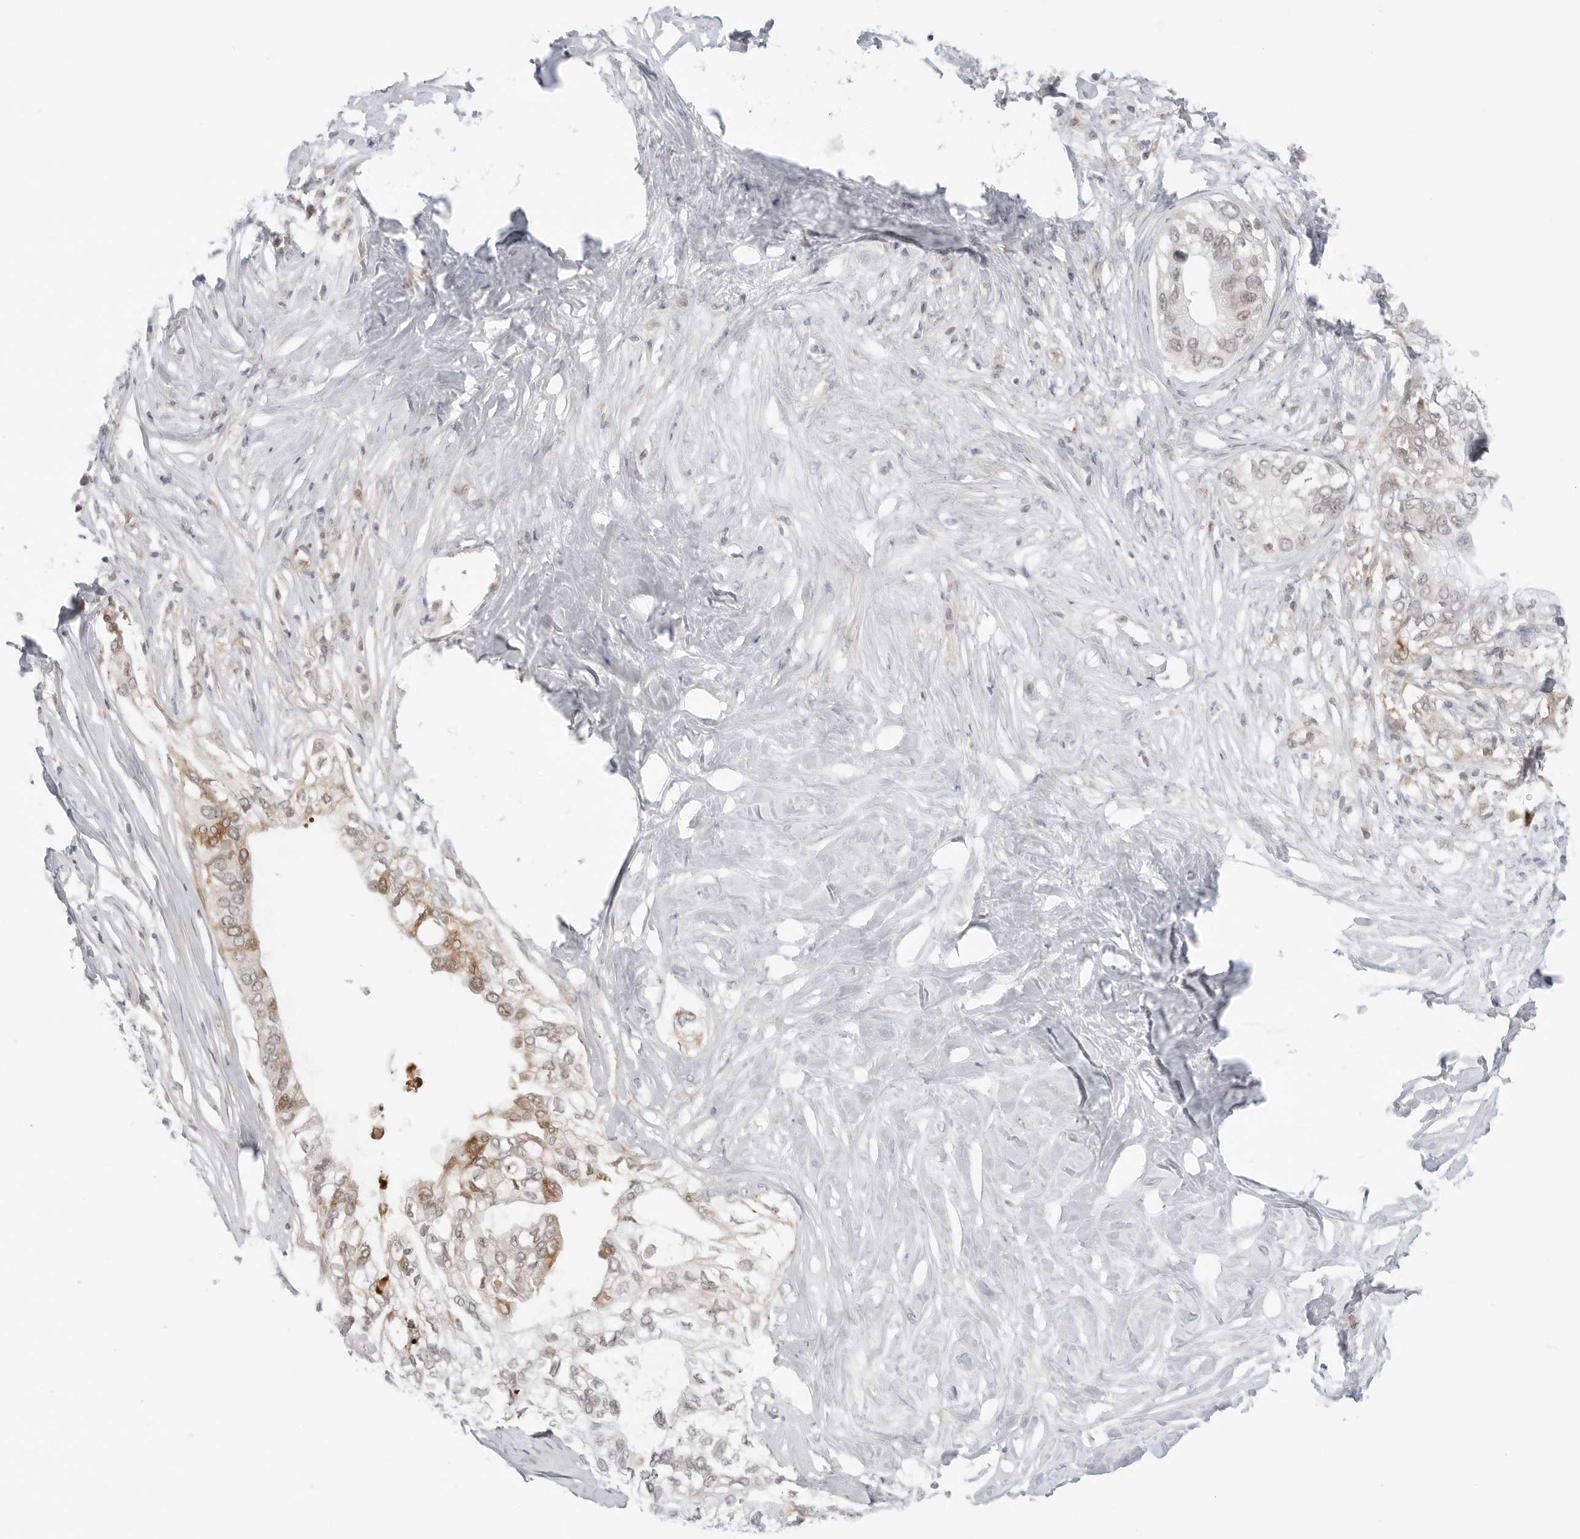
{"staining": {"intensity": "moderate", "quantity": "<25%", "location": "cytoplasmic/membranous"}, "tissue": "pancreatic cancer", "cell_type": "Tumor cells", "image_type": "cancer", "snomed": [{"axis": "morphology", "description": "Normal tissue, NOS"}, {"axis": "morphology", "description": "Adenocarcinoma, NOS"}, {"axis": "topography", "description": "Pancreas"}, {"axis": "topography", "description": "Peripheral nerve tissue"}], "caption": "This photomicrograph shows immunohistochemistry (IHC) staining of pancreatic cancer (adenocarcinoma), with low moderate cytoplasmic/membranous positivity in about <25% of tumor cells.", "gene": "SUGCT", "patient": {"sex": "male", "age": 59}}